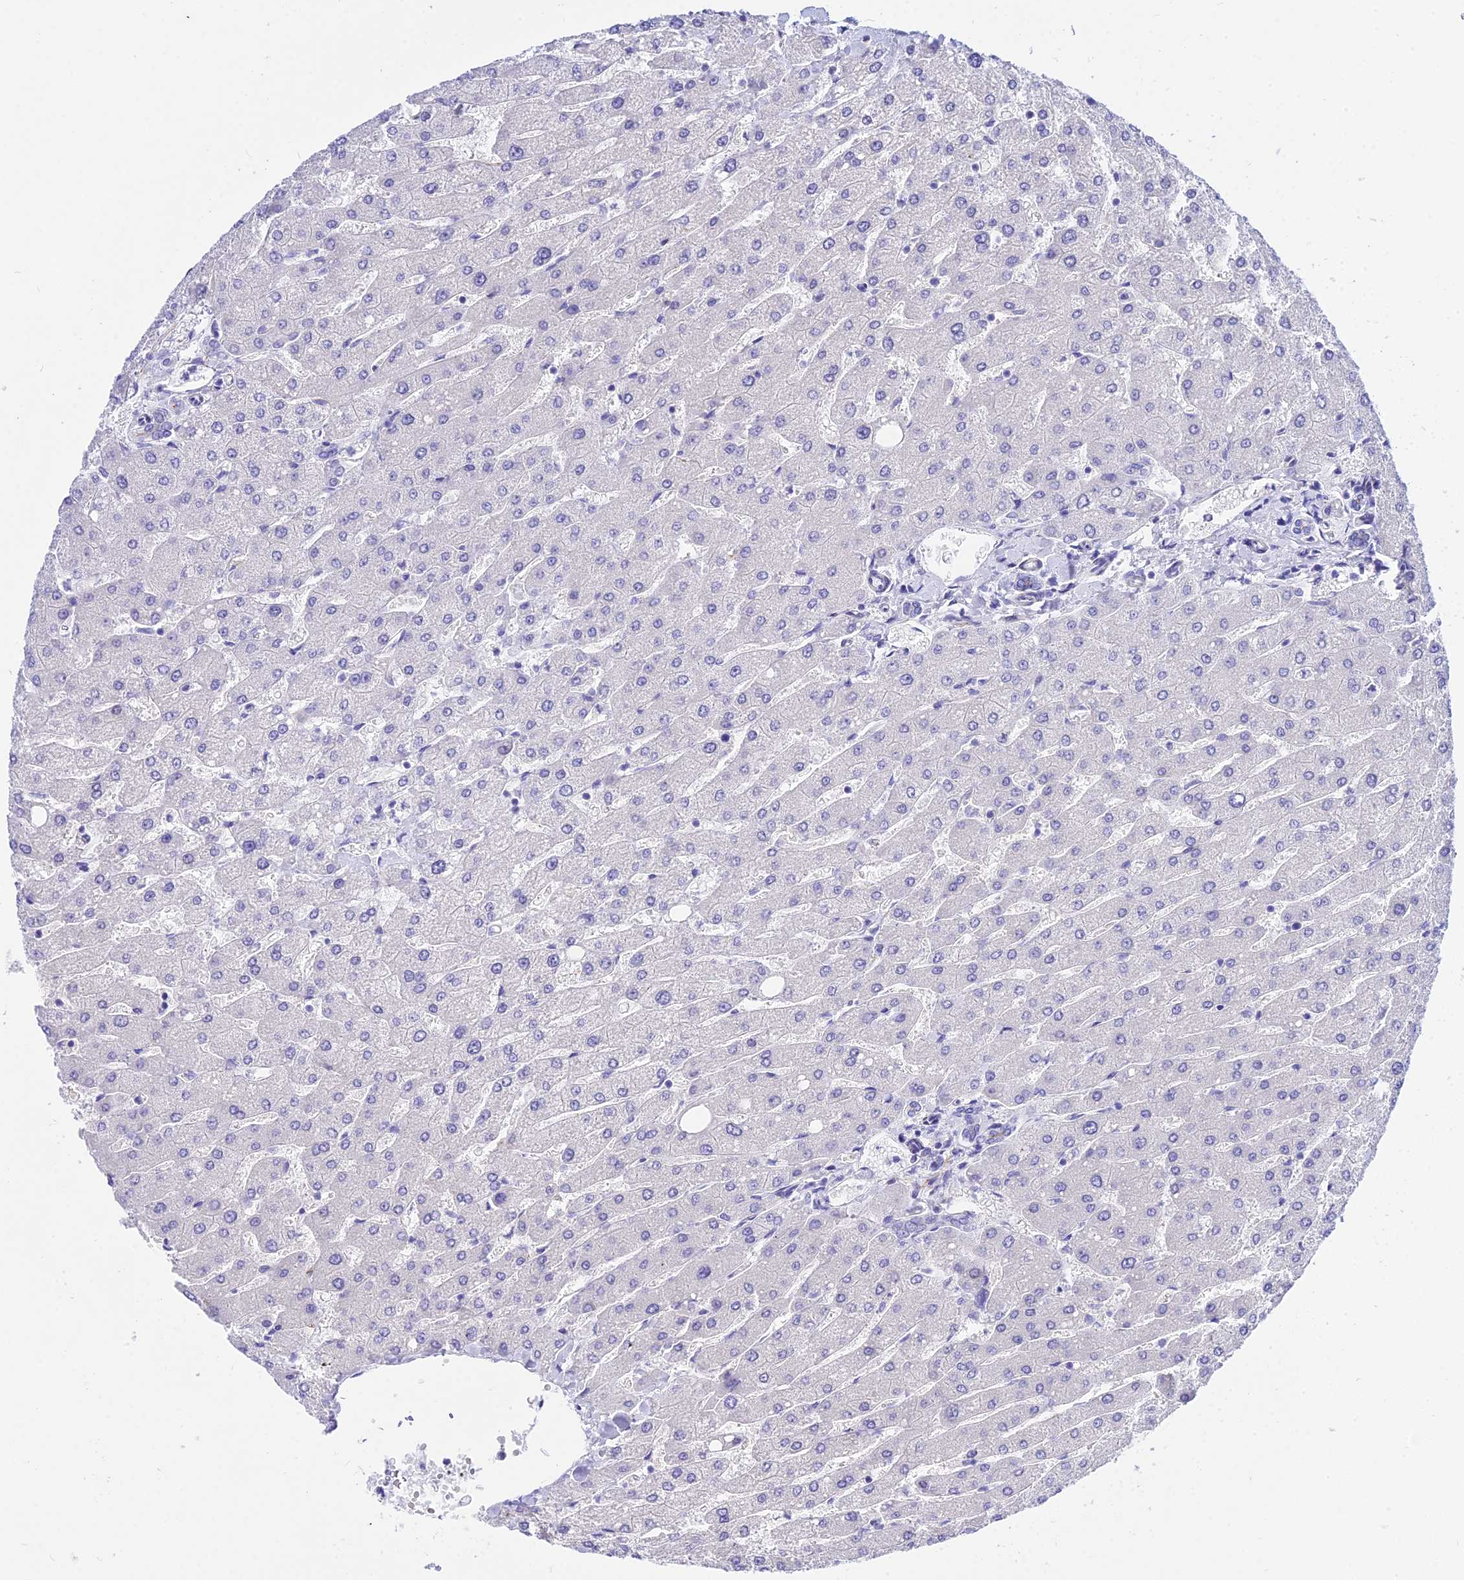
{"staining": {"intensity": "negative", "quantity": "none", "location": "none"}, "tissue": "liver", "cell_type": "Cholangiocytes", "image_type": "normal", "snomed": [{"axis": "morphology", "description": "Normal tissue, NOS"}, {"axis": "topography", "description": "Liver"}], "caption": "This is an IHC image of unremarkable liver. There is no expression in cholangiocytes.", "gene": "DEFB107A", "patient": {"sex": "male", "age": 55}}